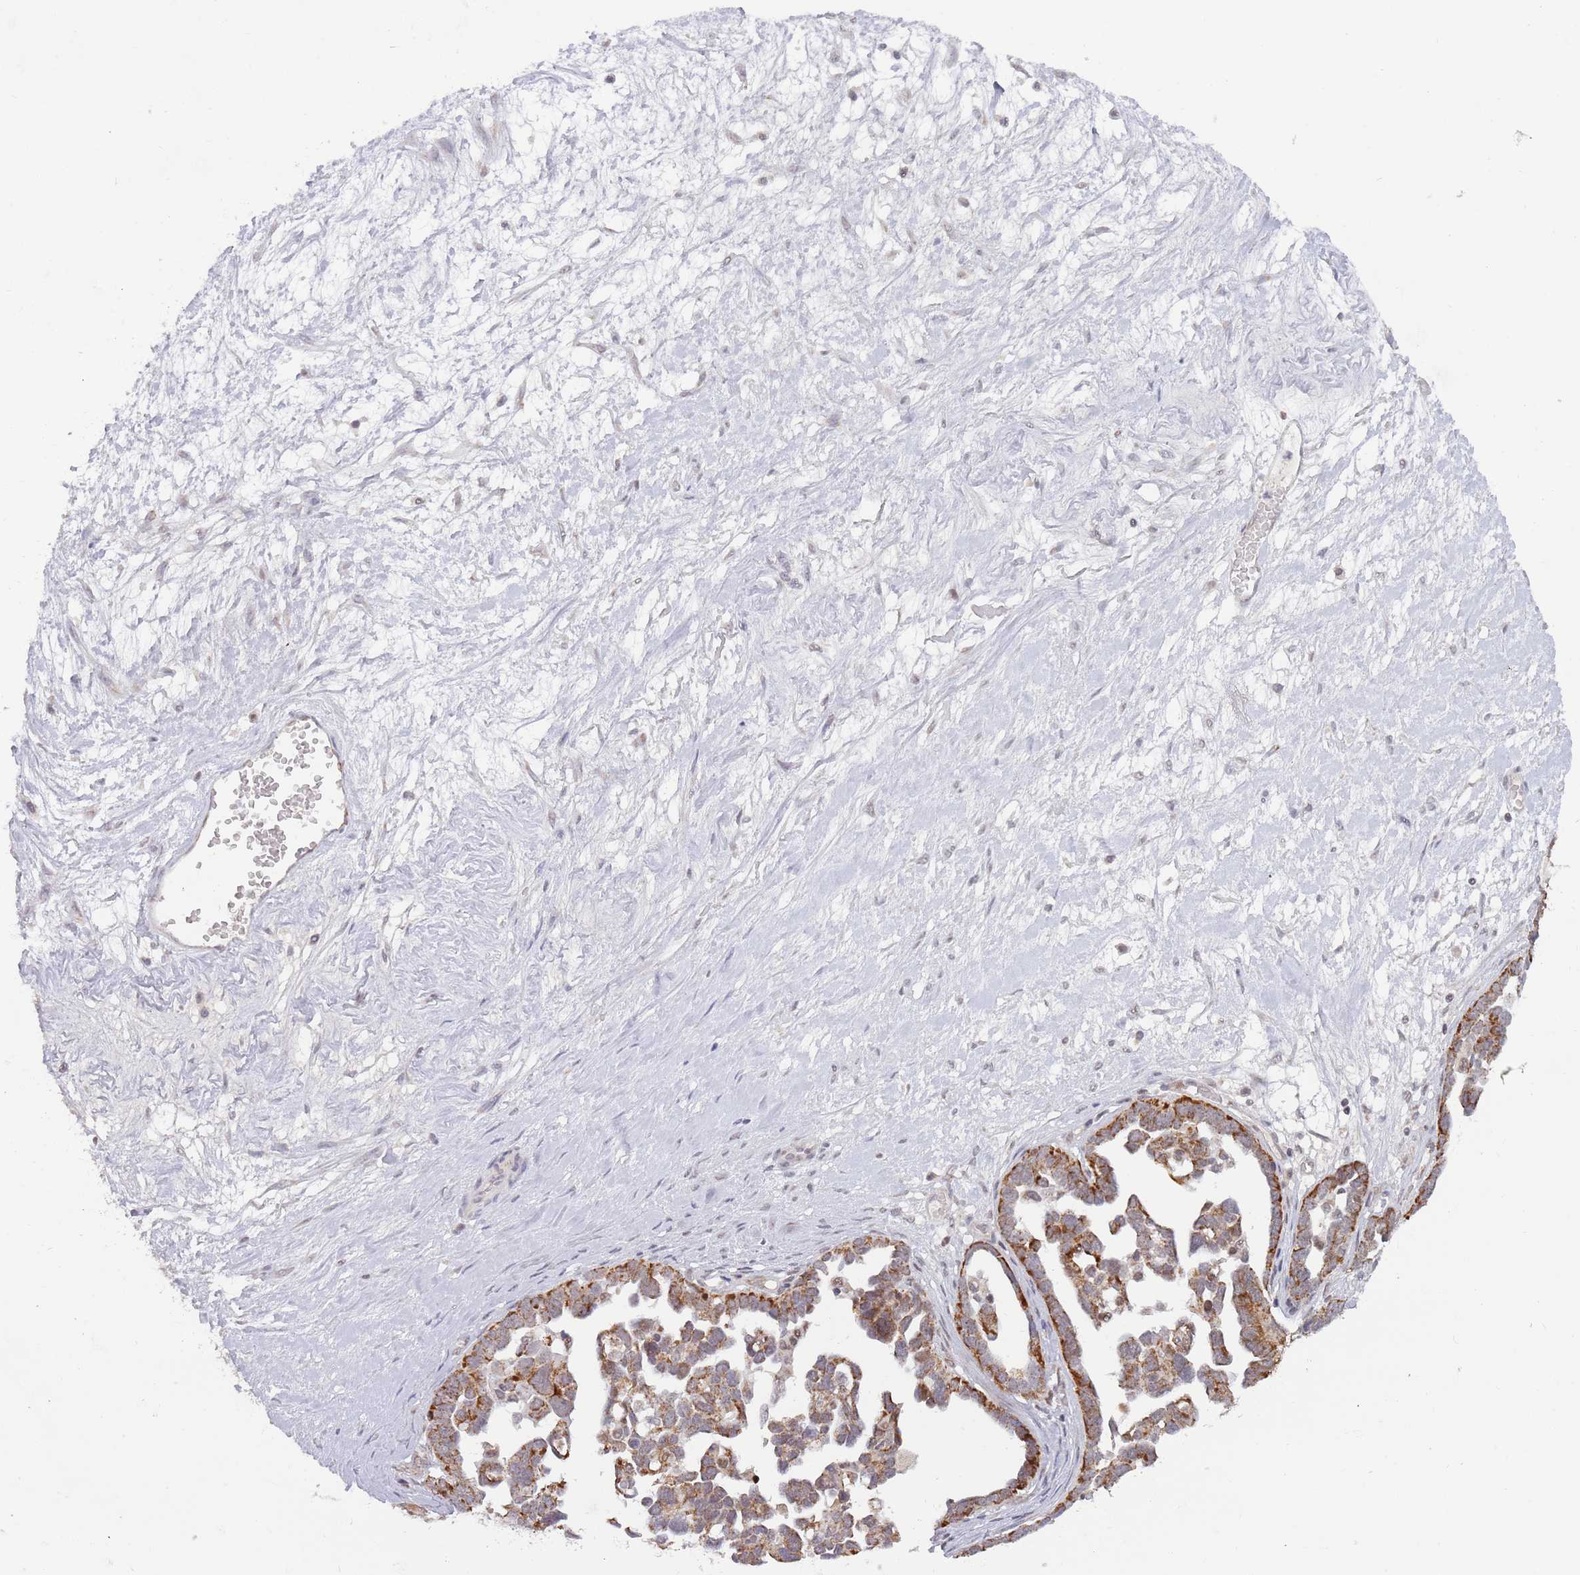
{"staining": {"intensity": "moderate", "quantity": ">75%", "location": "cytoplasmic/membranous"}, "tissue": "ovarian cancer", "cell_type": "Tumor cells", "image_type": "cancer", "snomed": [{"axis": "morphology", "description": "Cystadenocarcinoma, serous, NOS"}, {"axis": "topography", "description": "Ovary"}], "caption": "Protein expression by IHC shows moderate cytoplasmic/membranous expression in approximately >75% of tumor cells in serous cystadenocarcinoma (ovarian). (DAB (3,3'-diaminobenzidine) = brown stain, brightfield microscopy at high magnification).", "gene": "TIMM13", "patient": {"sex": "female", "age": 54}}